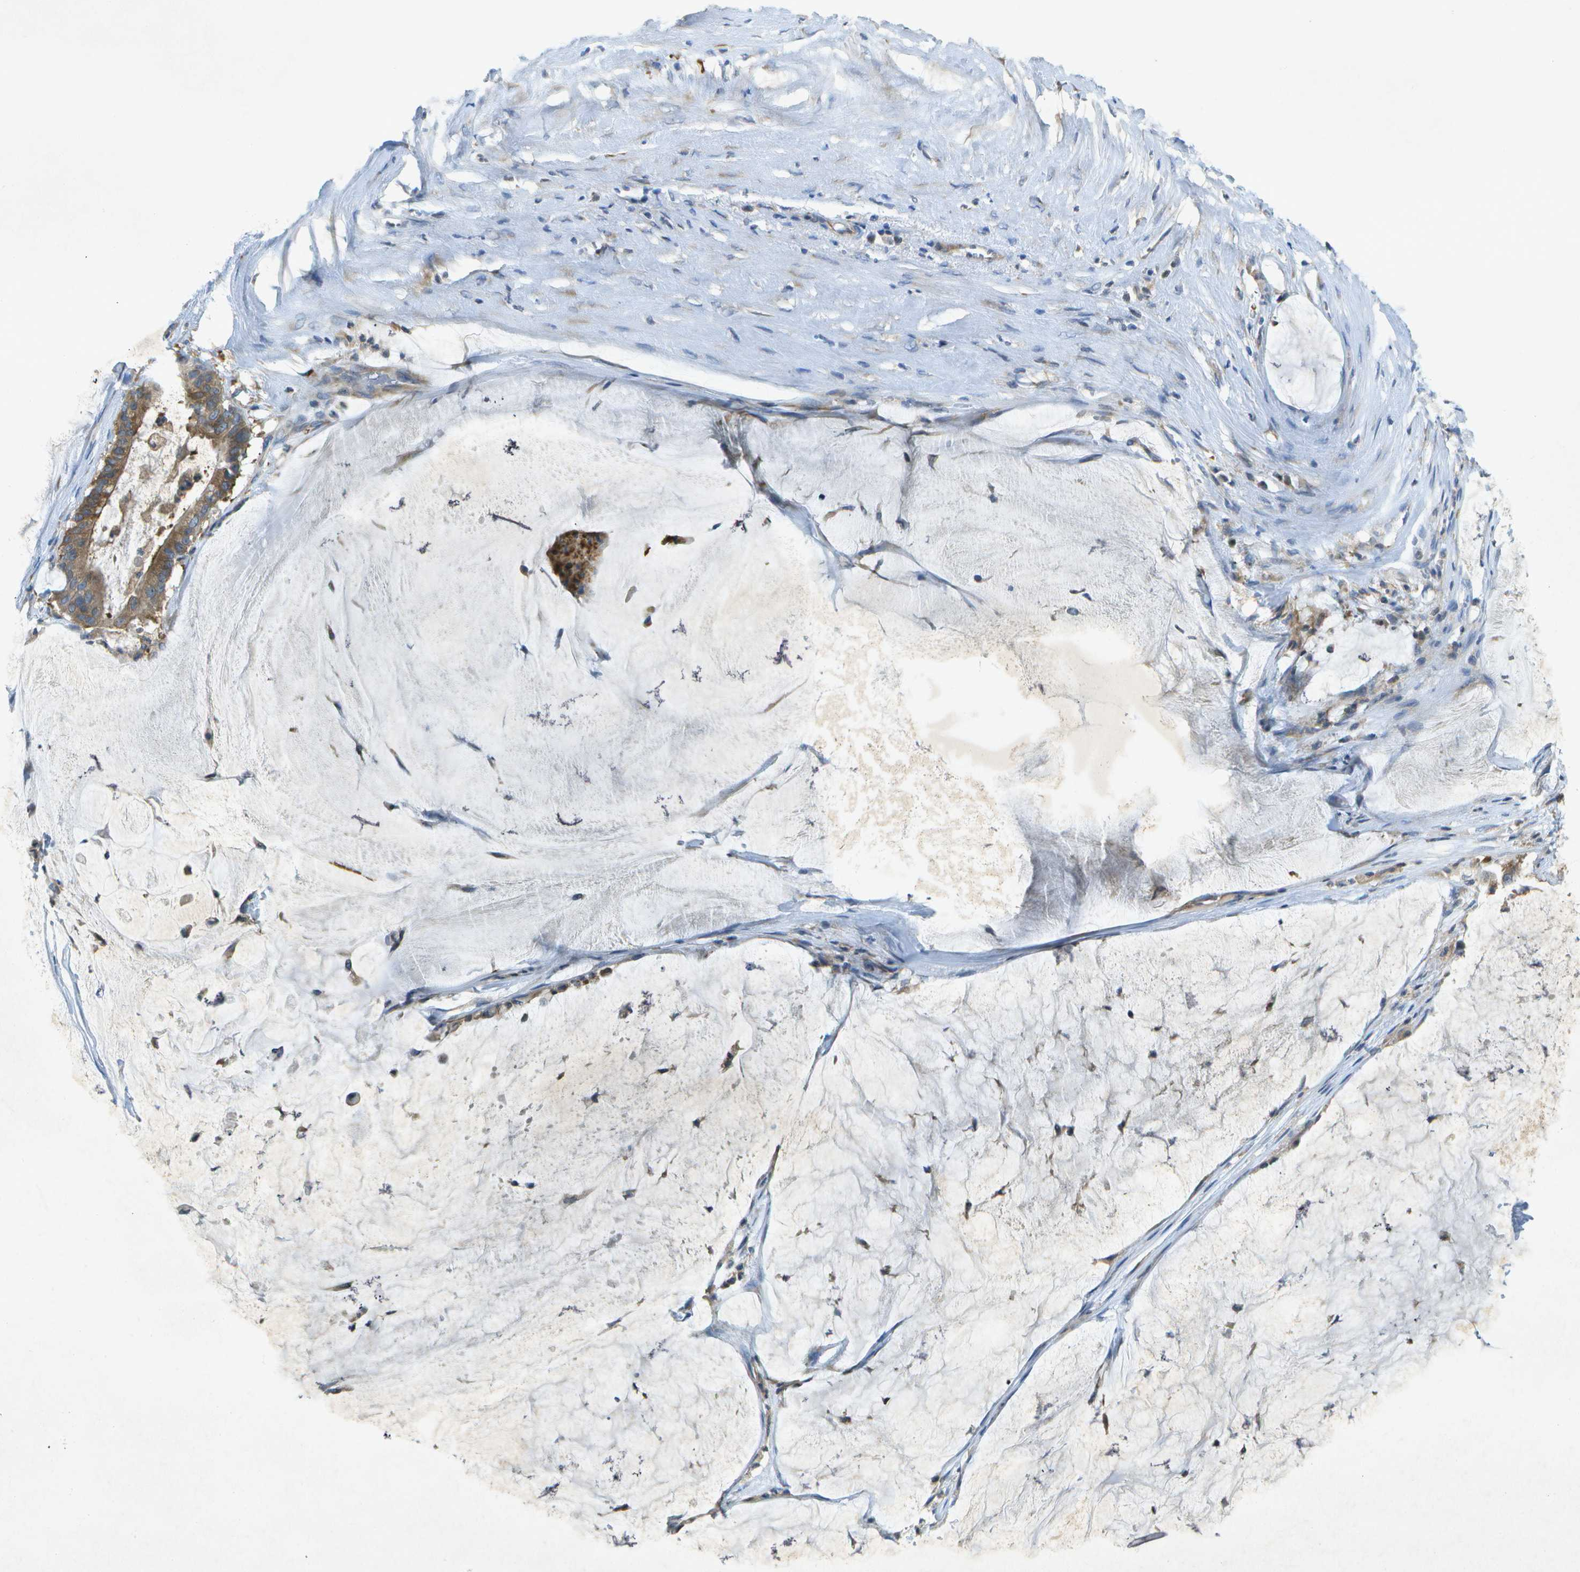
{"staining": {"intensity": "moderate", "quantity": ">75%", "location": "cytoplasmic/membranous"}, "tissue": "pancreatic cancer", "cell_type": "Tumor cells", "image_type": "cancer", "snomed": [{"axis": "morphology", "description": "Adenocarcinoma, NOS"}, {"axis": "topography", "description": "Pancreas"}], "caption": "Adenocarcinoma (pancreatic) tissue demonstrates moderate cytoplasmic/membranous staining in about >75% of tumor cells, visualized by immunohistochemistry.", "gene": "WNK2", "patient": {"sex": "male", "age": 41}}